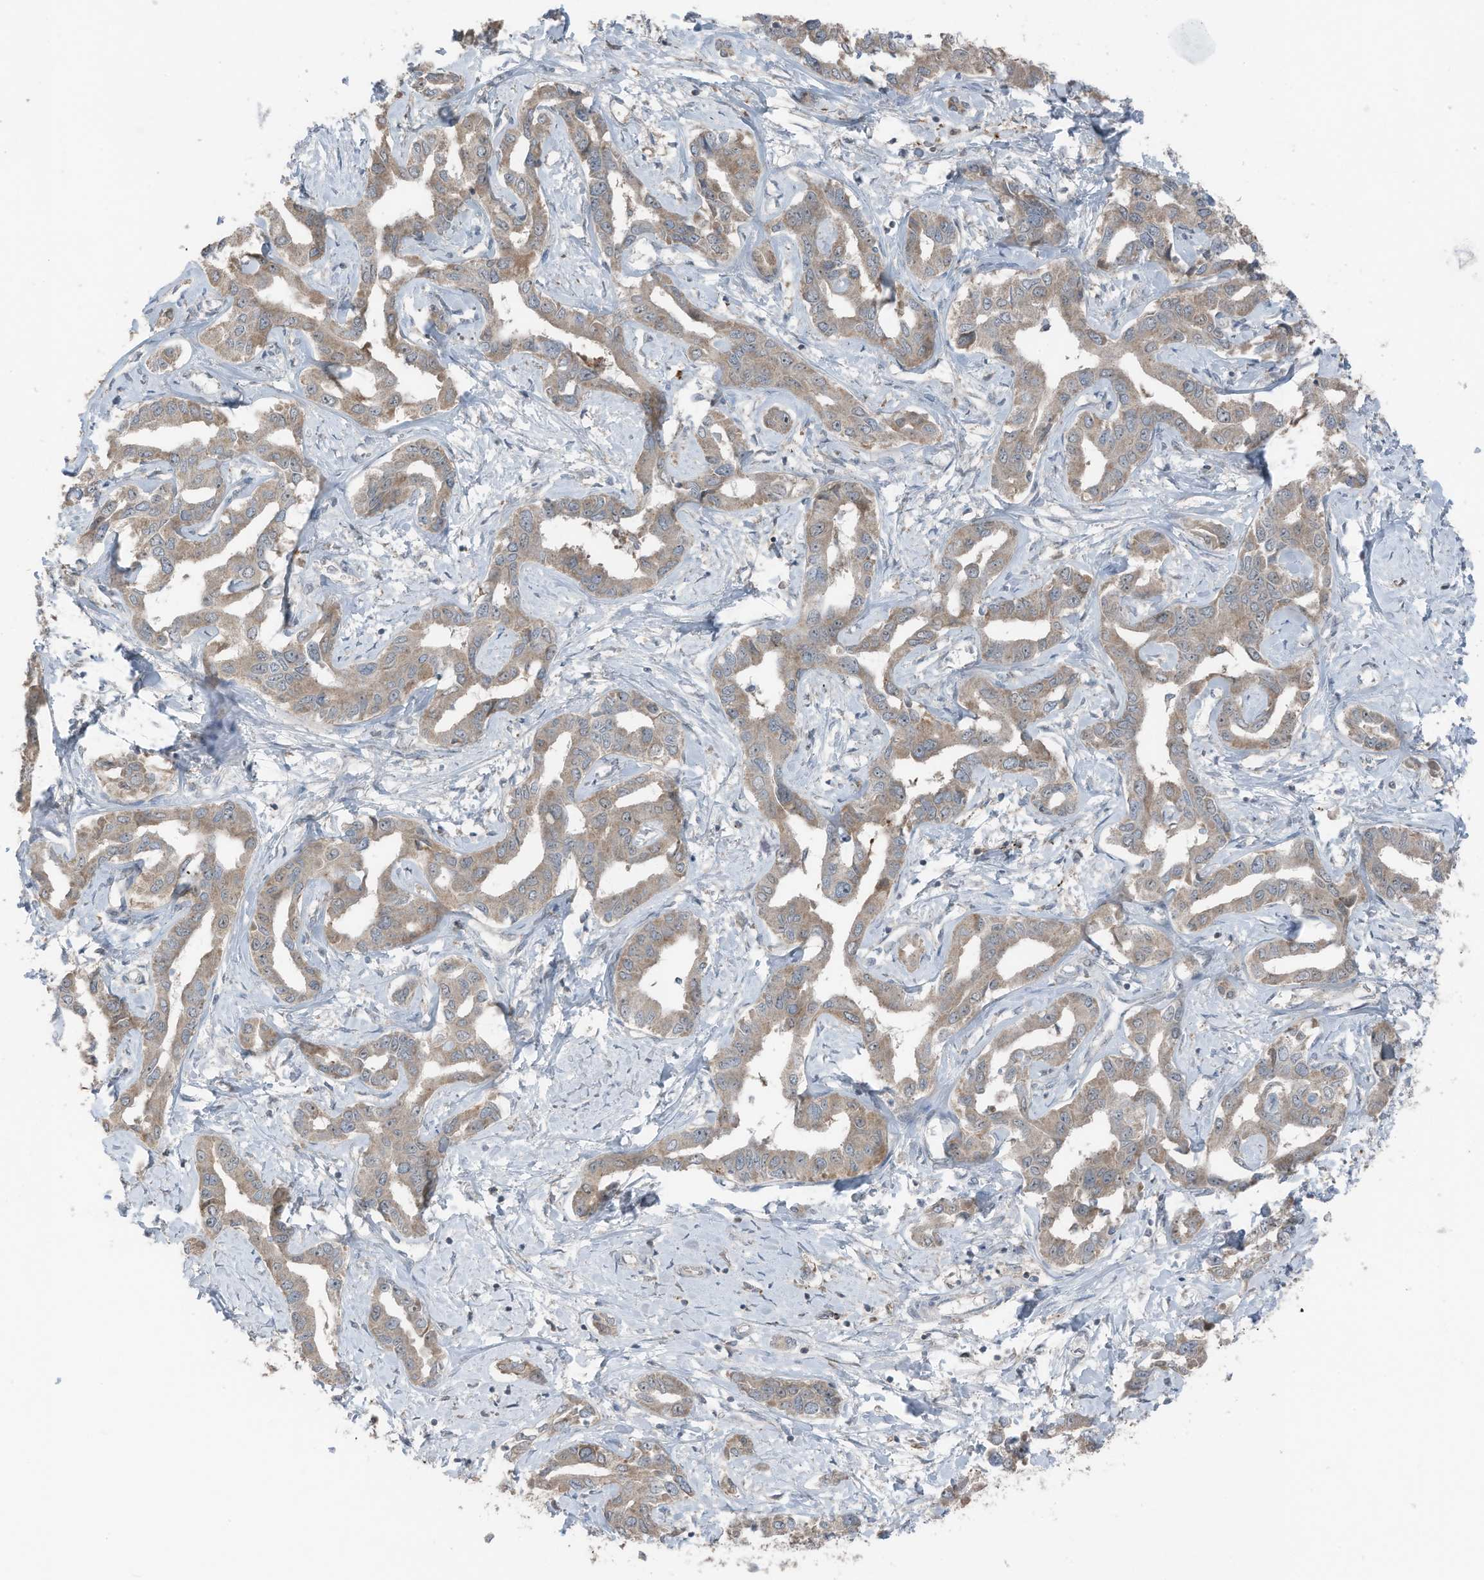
{"staining": {"intensity": "weak", "quantity": ">75%", "location": "cytoplasmic/membranous"}, "tissue": "liver cancer", "cell_type": "Tumor cells", "image_type": "cancer", "snomed": [{"axis": "morphology", "description": "Cholangiocarcinoma"}, {"axis": "topography", "description": "Liver"}], "caption": "Protein expression by immunohistochemistry (IHC) demonstrates weak cytoplasmic/membranous staining in approximately >75% of tumor cells in cholangiocarcinoma (liver).", "gene": "TXNDC9", "patient": {"sex": "male", "age": 59}}